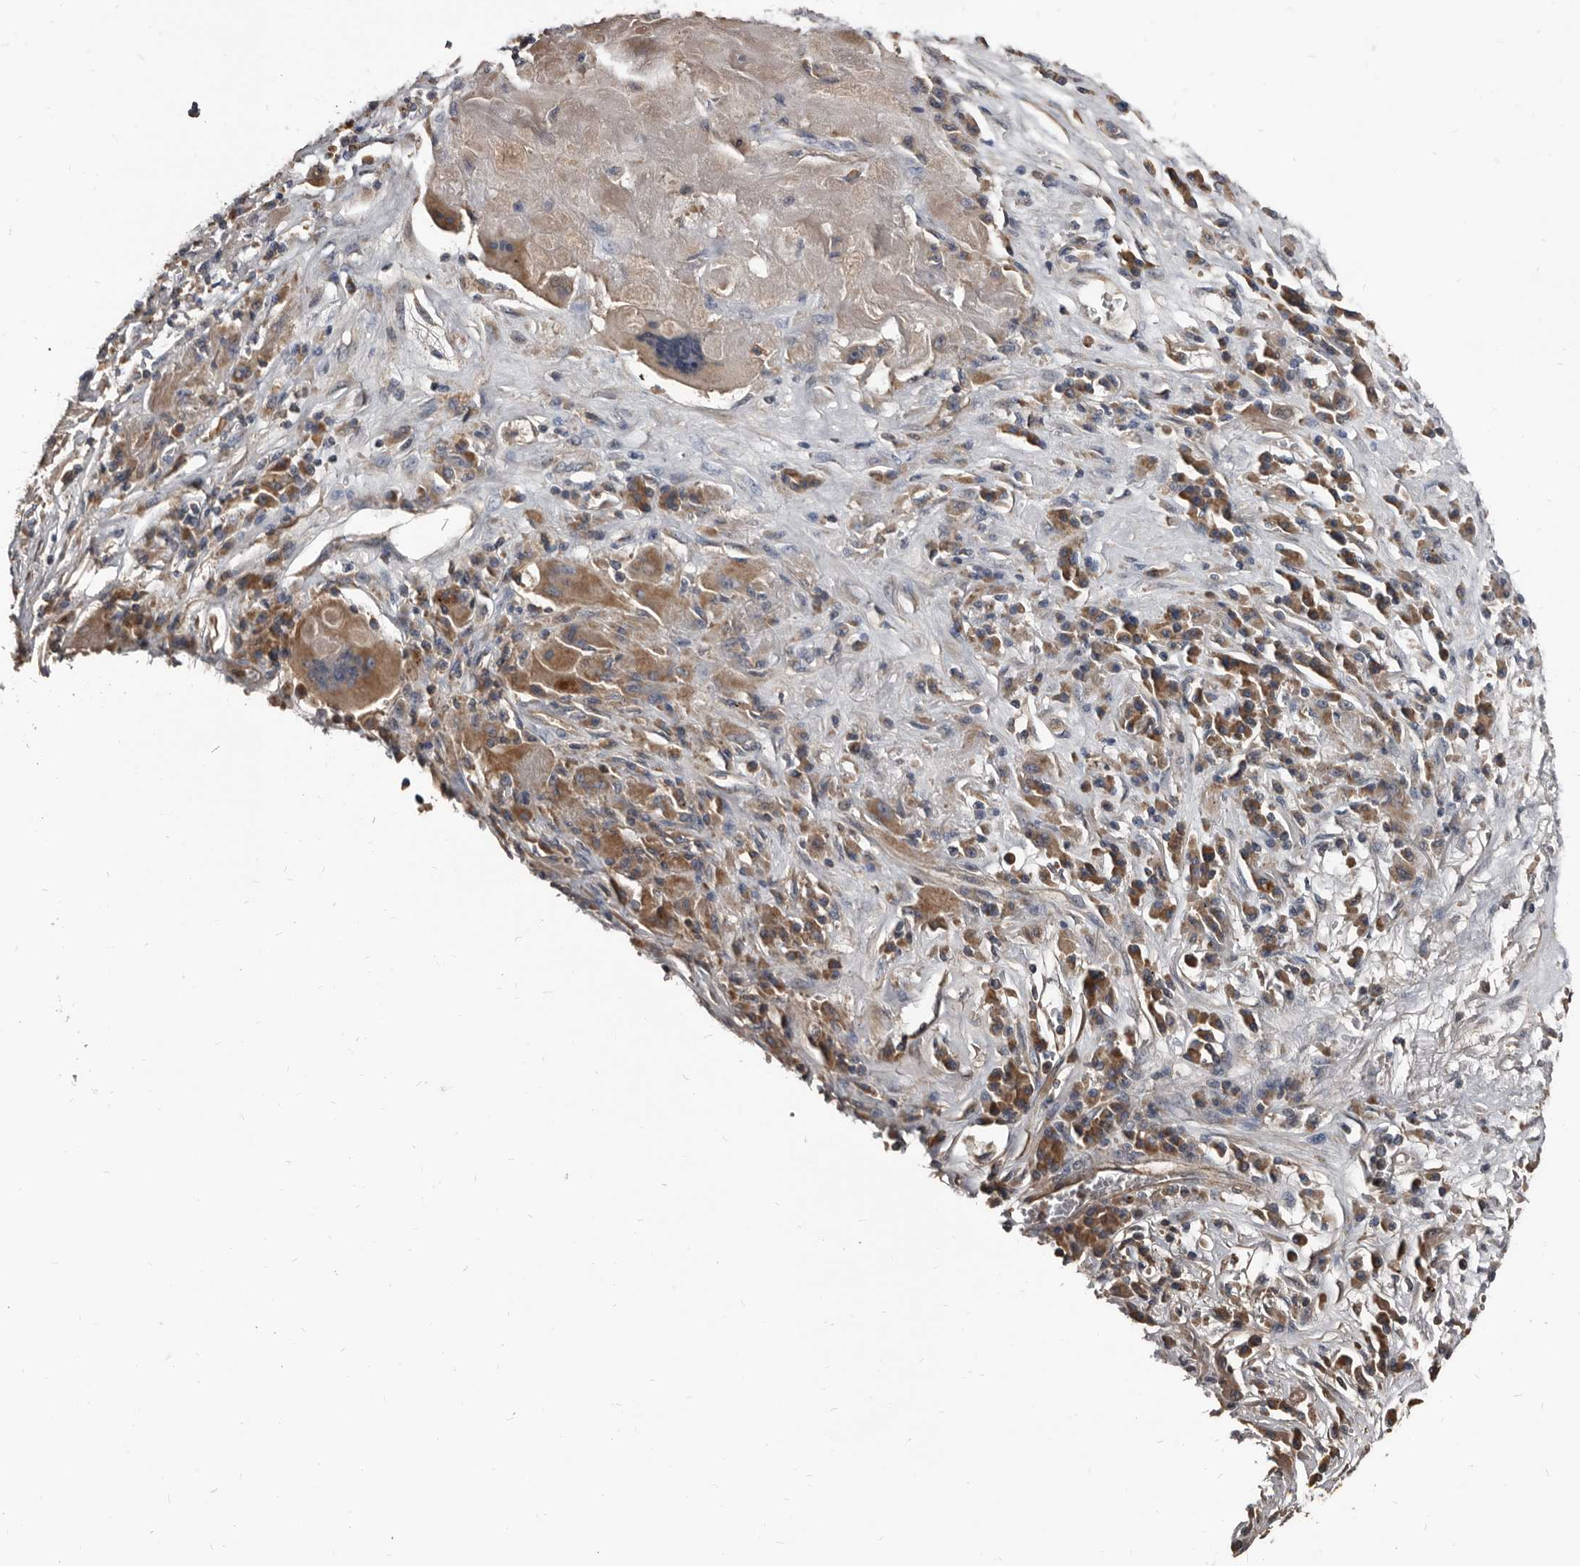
{"staining": {"intensity": "moderate", "quantity": ">75%", "location": "cytoplasmic/membranous"}, "tissue": "lung cancer", "cell_type": "Tumor cells", "image_type": "cancer", "snomed": [{"axis": "morphology", "description": "Squamous cell carcinoma, NOS"}, {"axis": "topography", "description": "Lung"}], "caption": "Immunohistochemical staining of lung cancer (squamous cell carcinoma) exhibits moderate cytoplasmic/membranous protein staining in approximately >75% of tumor cells.", "gene": "GREB1", "patient": {"sex": "male", "age": 61}}